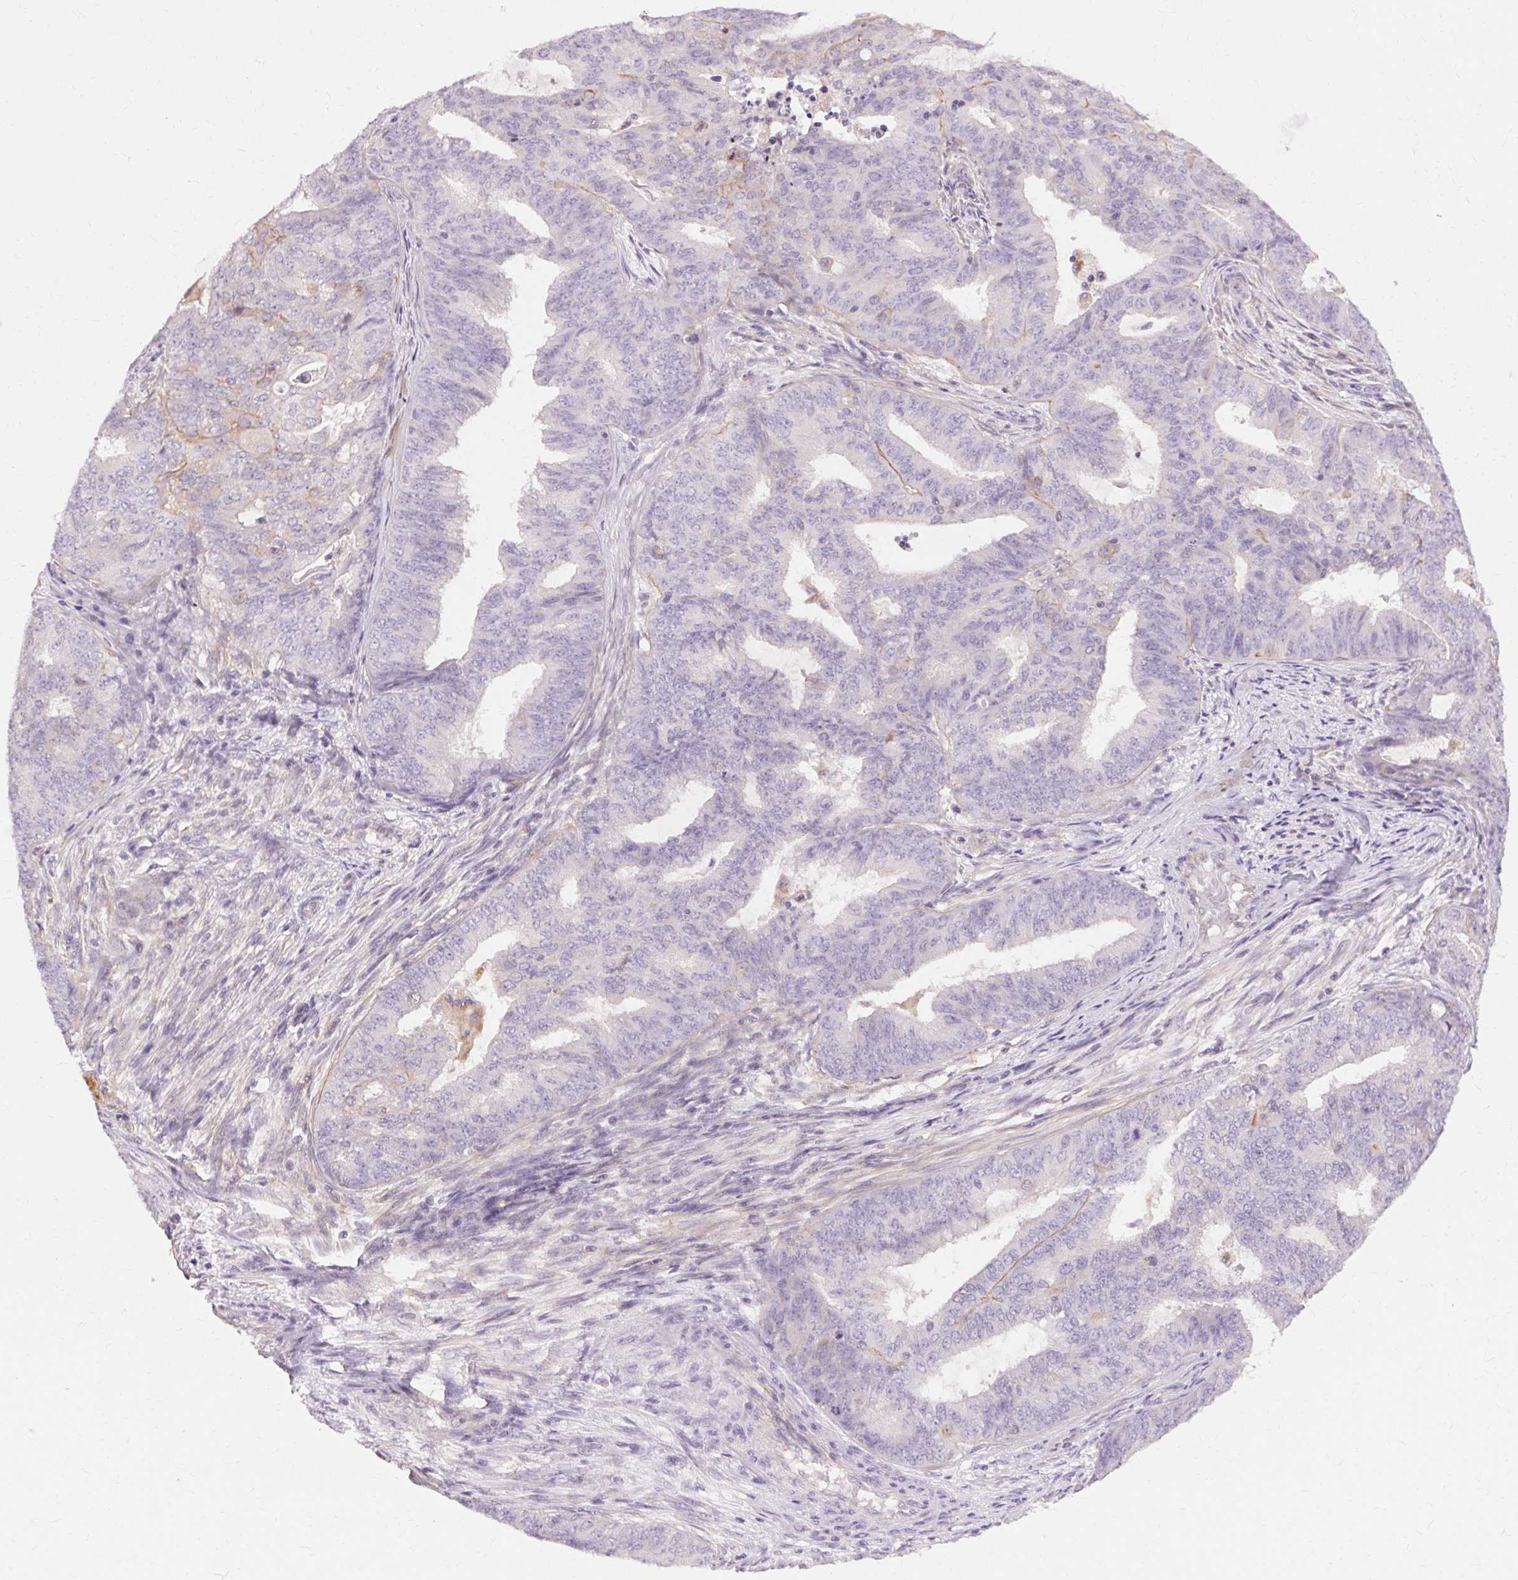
{"staining": {"intensity": "negative", "quantity": "none", "location": "none"}, "tissue": "endometrial cancer", "cell_type": "Tumor cells", "image_type": "cancer", "snomed": [{"axis": "morphology", "description": "Adenocarcinoma, NOS"}, {"axis": "topography", "description": "Endometrium"}], "caption": "Immunohistochemical staining of endometrial adenocarcinoma displays no significant positivity in tumor cells.", "gene": "TM6SF1", "patient": {"sex": "female", "age": 62}}